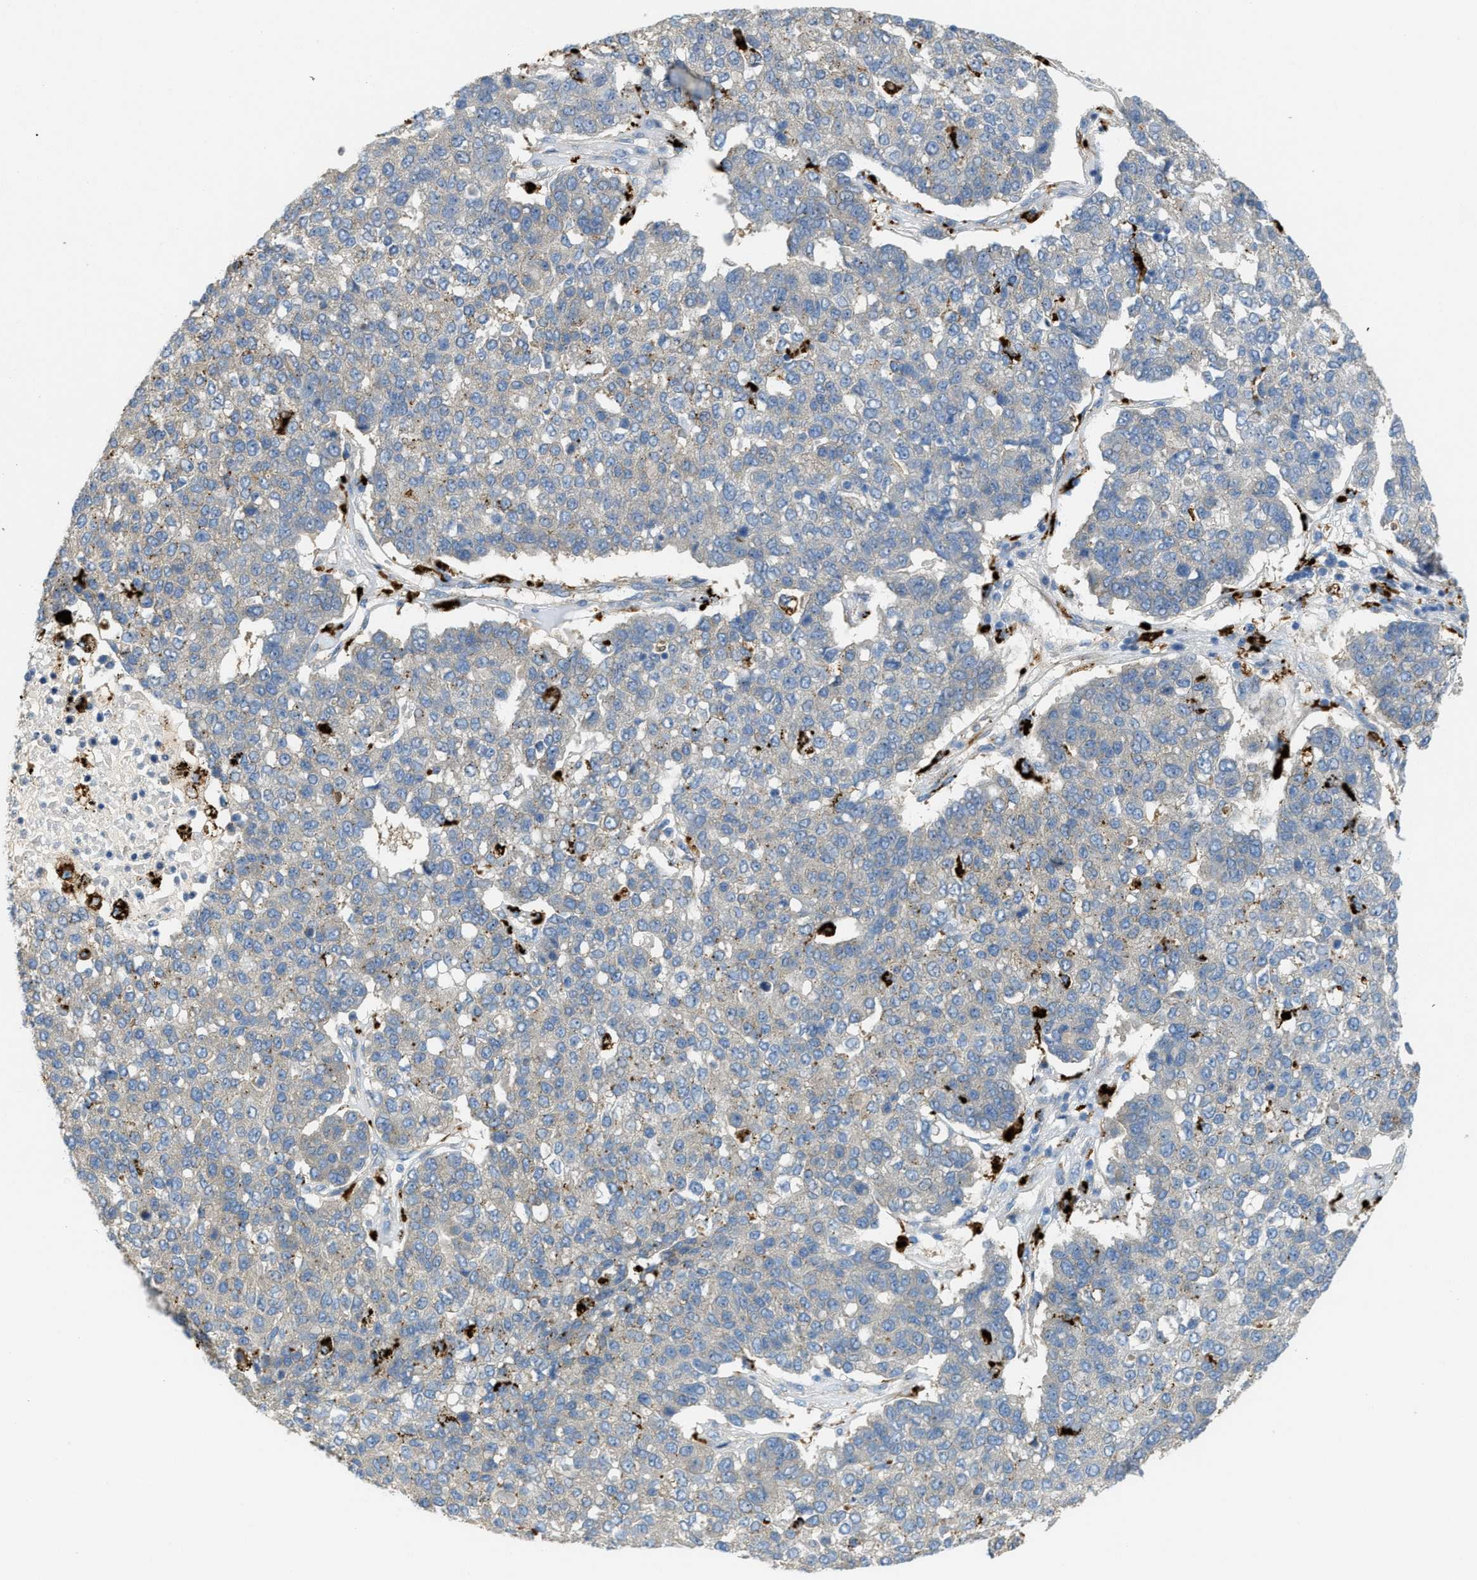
{"staining": {"intensity": "negative", "quantity": "none", "location": "none"}, "tissue": "pancreatic cancer", "cell_type": "Tumor cells", "image_type": "cancer", "snomed": [{"axis": "morphology", "description": "Adenocarcinoma, NOS"}, {"axis": "topography", "description": "Pancreas"}], "caption": "Tumor cells are negative for brown protein staining in pancreatic cancer (adenocarcinoma). The staining is performed using DAB (3,3'-diaminobenzidine) brown chromogen with nuclei counter-stained in using hematoxylin.", "gene": "KLHDC10", "patient": {"sex": "female", "age": 61}}